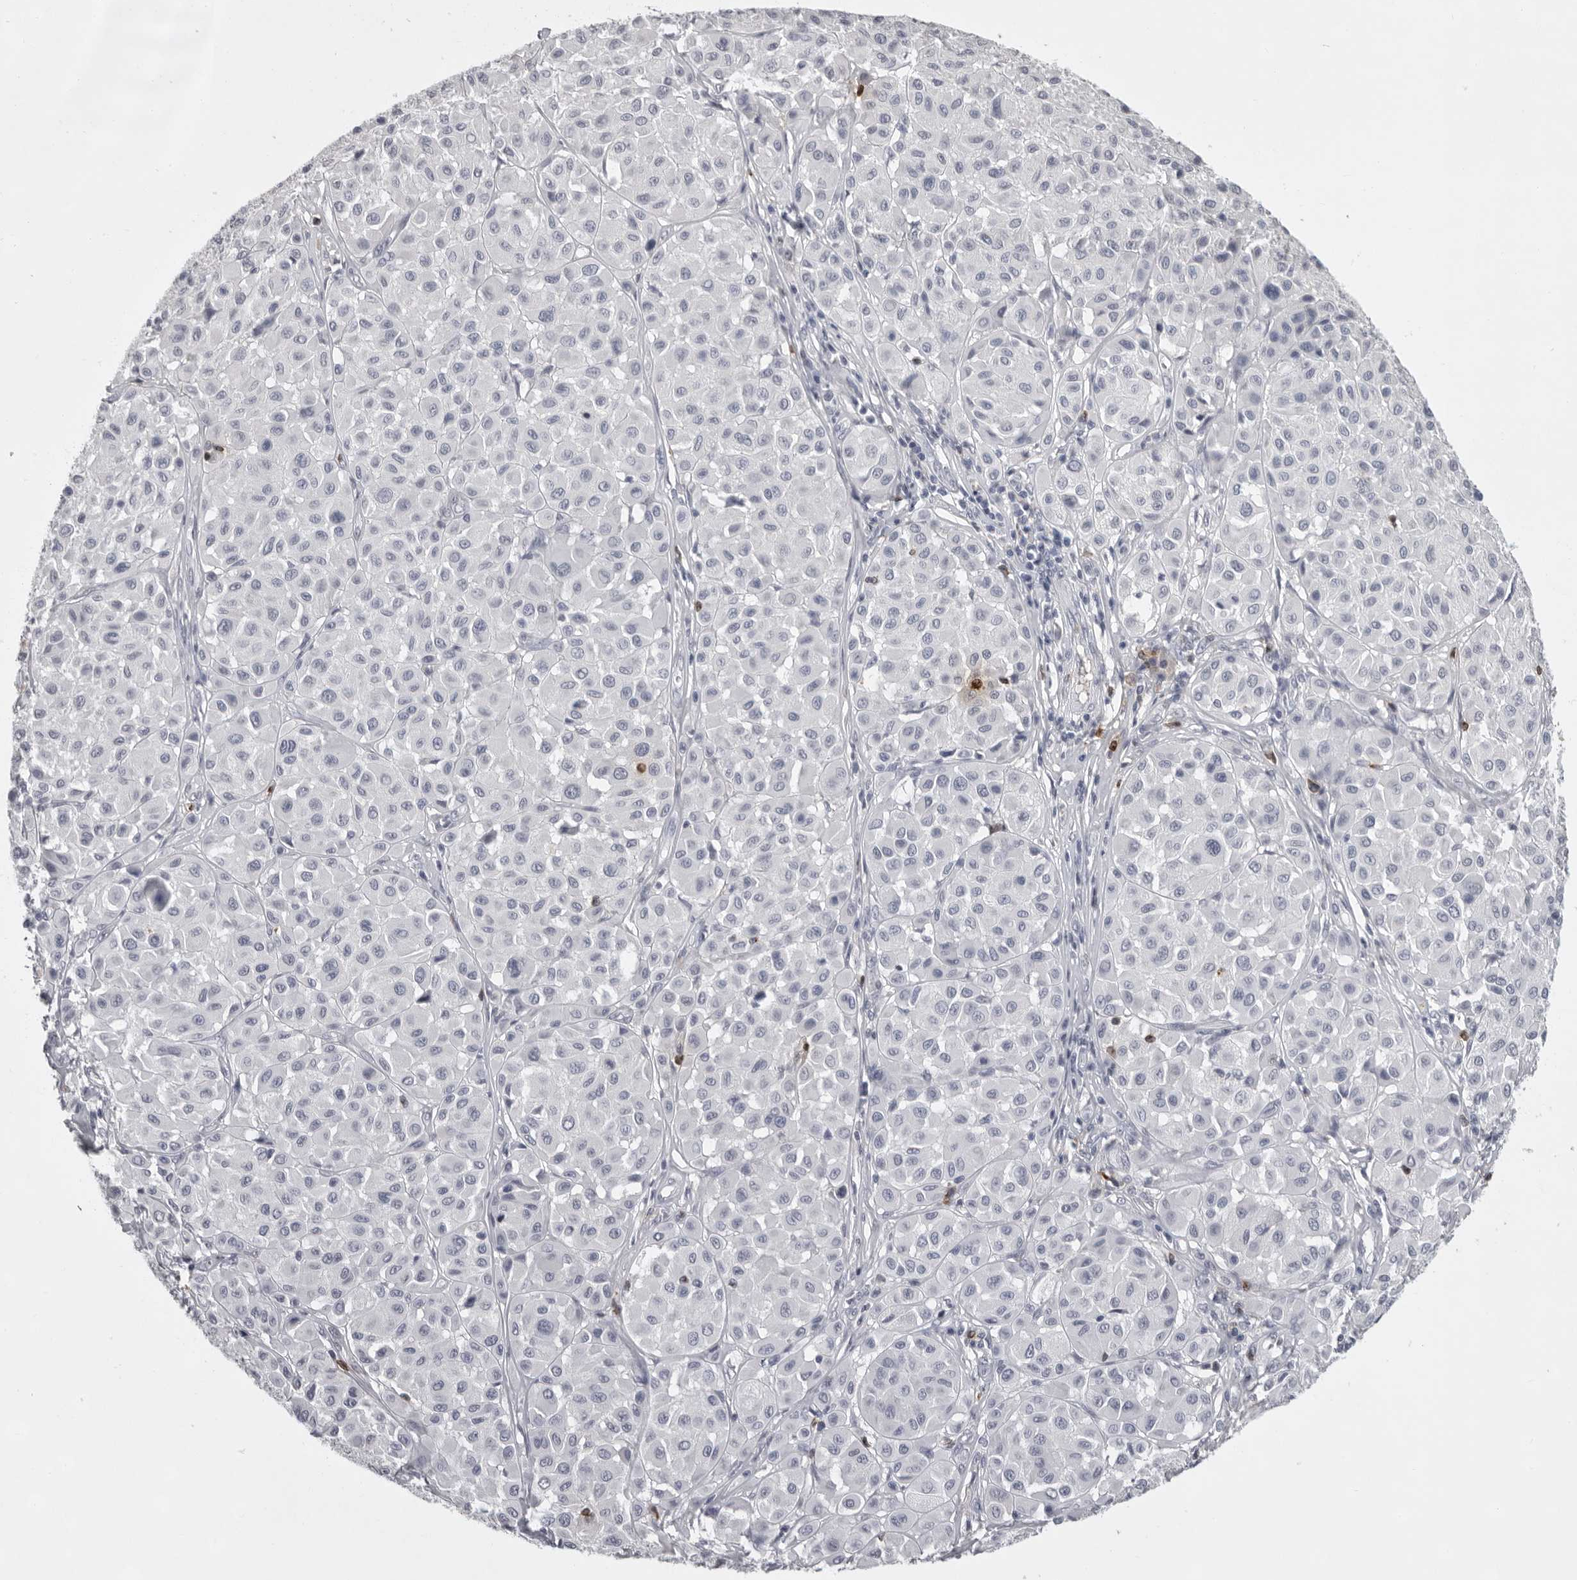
{"staining": {"intensity": "negative", "quantity": "none", "location": "none"}, "tissue": "melanoma", "cell_type": "Tumor cells", "image_type": "cancer", "snomed": [{"axis": "morphology", "description": "Malignant melanoma, Metastatic site"}, {"axis": "topography", "description": "Soft tissue"}], "caption": "Malignant melanoma (metastatic site) was stained to show a protein in brown. There is no significant positivity in tumor cells.", "gene": "GNLY", "patient": {"sex": "male", "age": 41}}